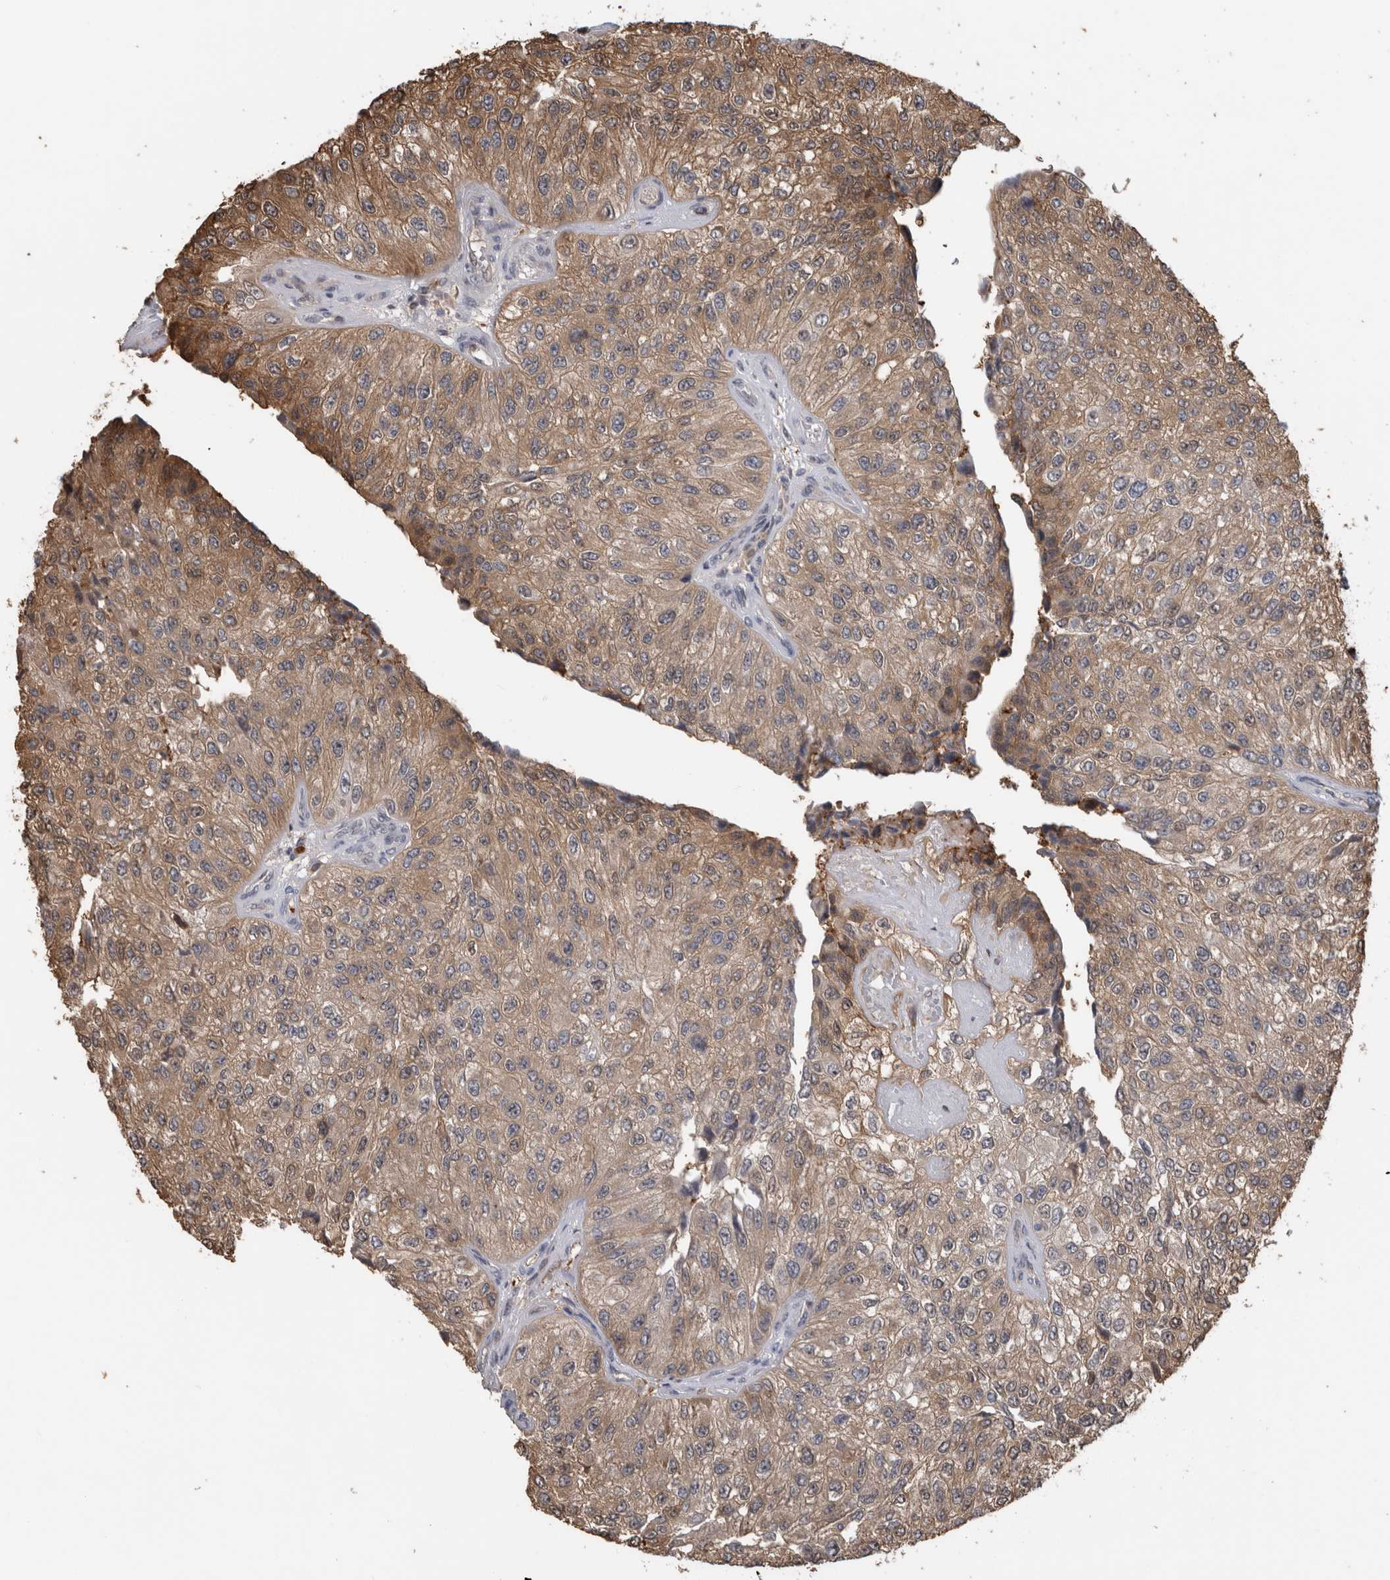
{"staining": {"intensity": "weak", "quantity": ">75%", "location": "cytoplasmic/membranous"}, "tissue": "urothelial cancer", "cell_type": "Tumor cells", "image_type": "cancer", "snomed": [{"axis": "morphology", "description": "Urothelial carcinoma, High grade"}, {"axis": "topography", "description": "Kidney"}, {"axis": "topography", "description": "Urinary bladder"}], "caption": "High-power microscopy captured an immunohistochemistry (IHC) histopathology image of urothelial carcinoma (high-grade), revealing weak cytoplasmic/membranous staining in approximately >75% of tumor cells. Using DAB (3,3'-diaminobenzidine) (brown) and hematoxylin (blue) stains, captured at high magnification using brightfield microscopy.", "gene": "USH1G", "patient": {"sex": "male", "age": 77}}